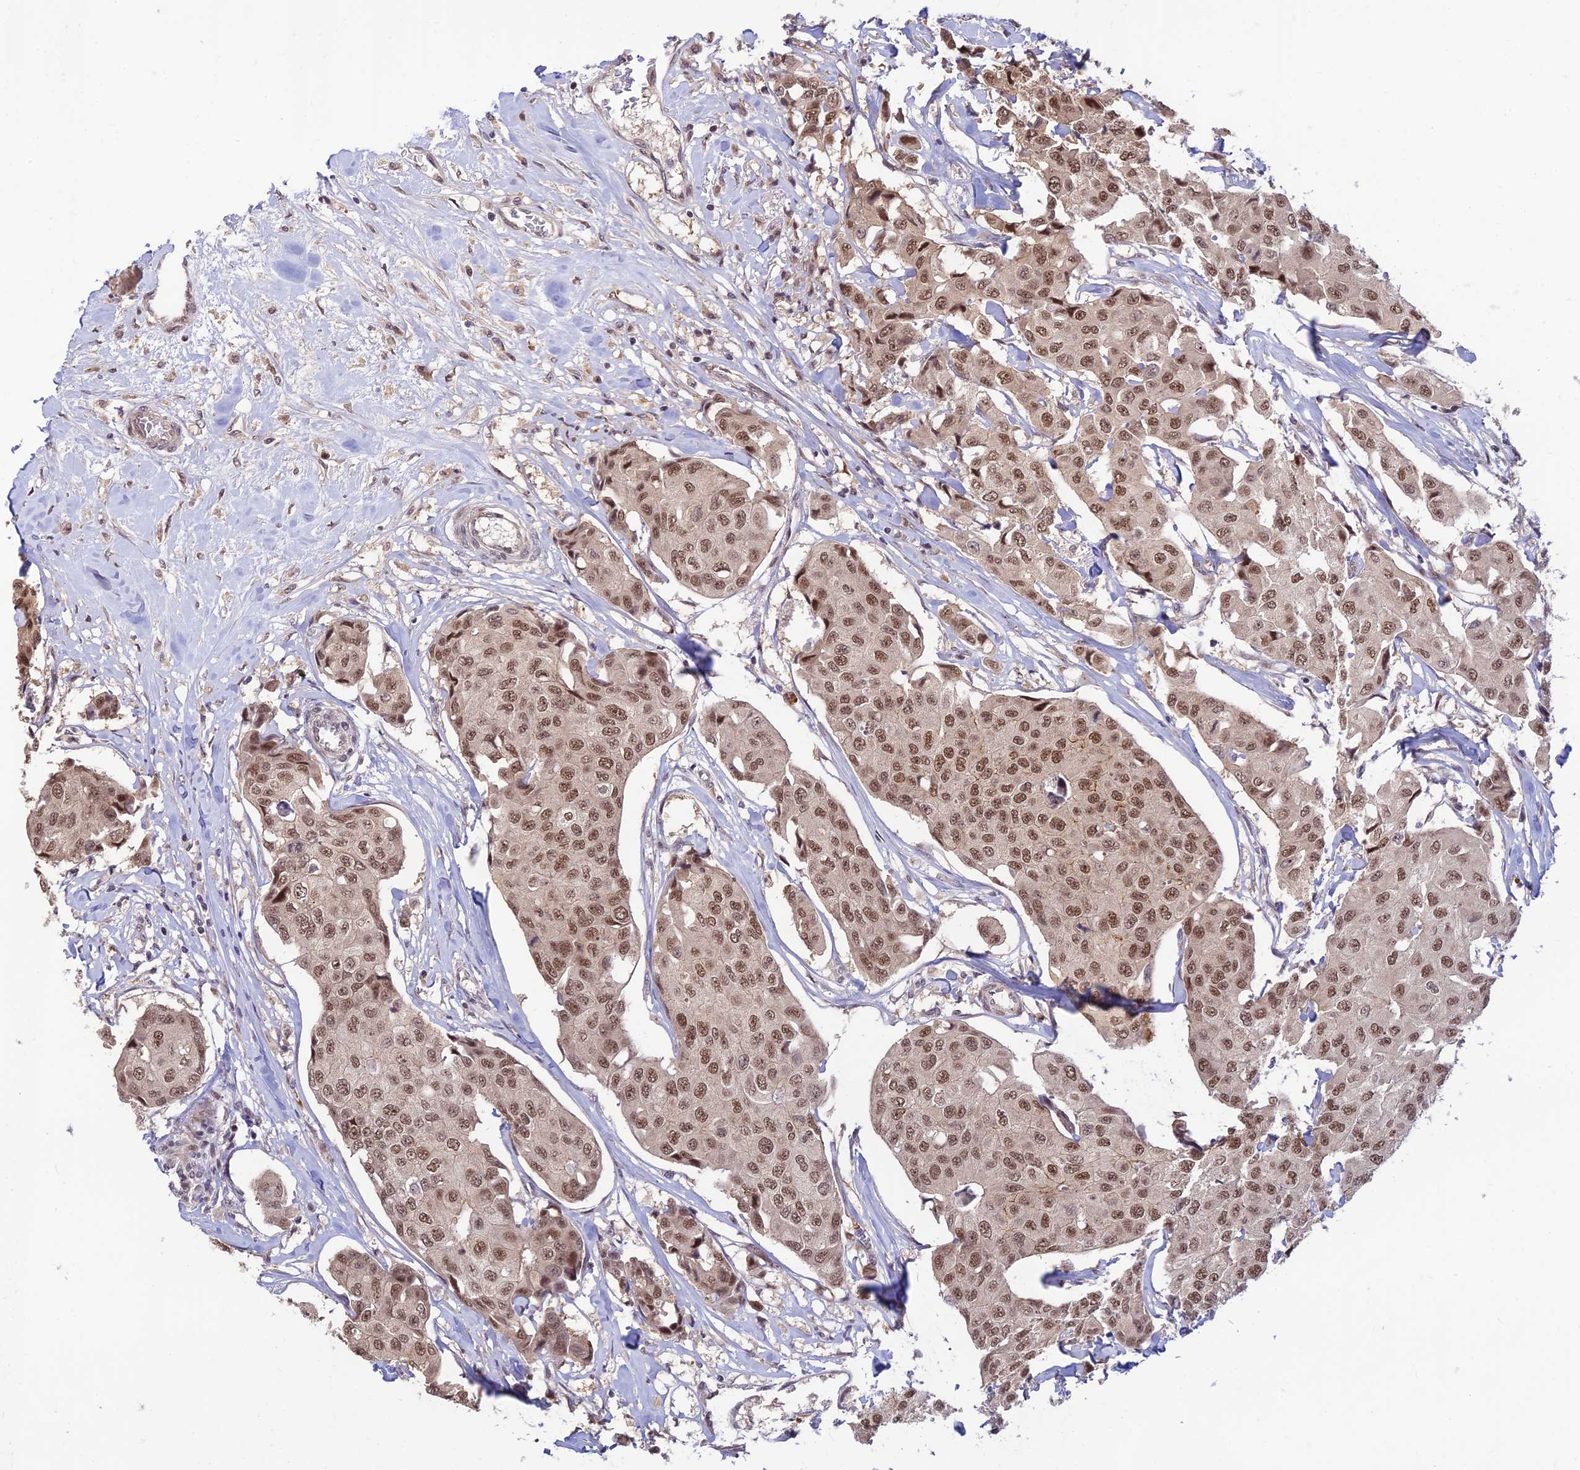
{"staining": {"intensity": "moderate", "quantity": ">75%", "location": "nuclear"}, "tissue": "breast cancer", "cell_type": "Tumor cells", "image_type": "cancer", "snomed": [{"axis": "morphology", "description": "Duct carcinoma"}, {"axis": "topography", "description": "Breast"}], "caption": "There is medium levels of moderate nuclear staining in tumor cells of breast intraductal carcinoma, as demonstrated by immunohistochemical staining (brown color).", "gene": "ASPDH", "patient": {"sex": "female", "age": 80}}